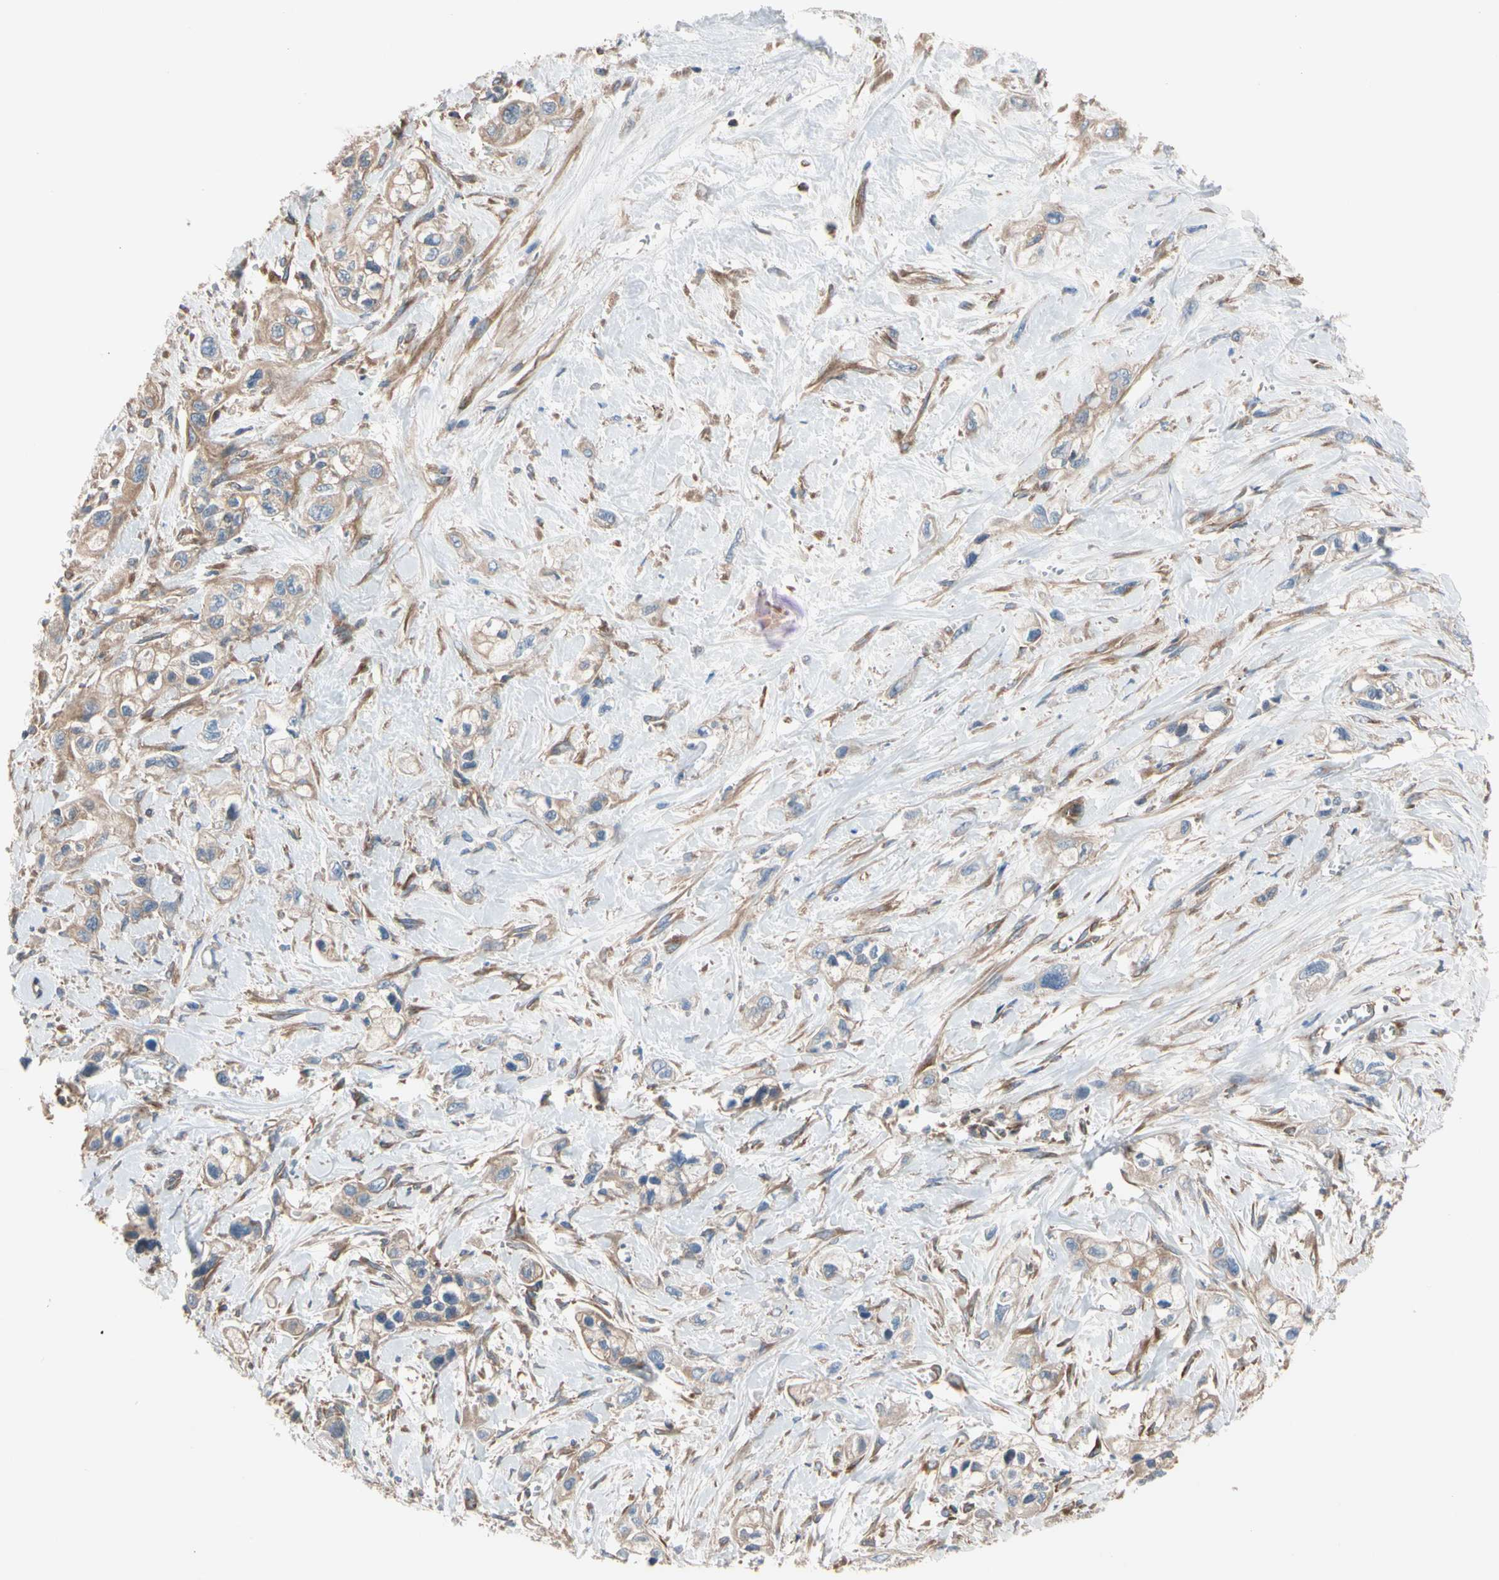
{"staining": {"intensity": "moderate", "quantity": ">75%", "location": "cytoplasmic/membranous"}, "tissue": "pancreatic cancer", "cell_type": "Tumor cells", "image_type": "cancer", "snomed": [{"axis": "morphology", "description": "Adenocarcinoma, NOS"}, {"axis": "topography", "description": "Pancreas"}], "caption": "The photomicrograph reveals immunohistochemical staining of pancreatic cancer (adenocarcinoma). There is moderate cytoplasmic/membranous expression is present in approximately >75% of tumor cells. (Brightfield microscopy of DAB IHC at high magnification).", "gene": "ROCK1", "patient": {"sex": "male", "age": 74}}